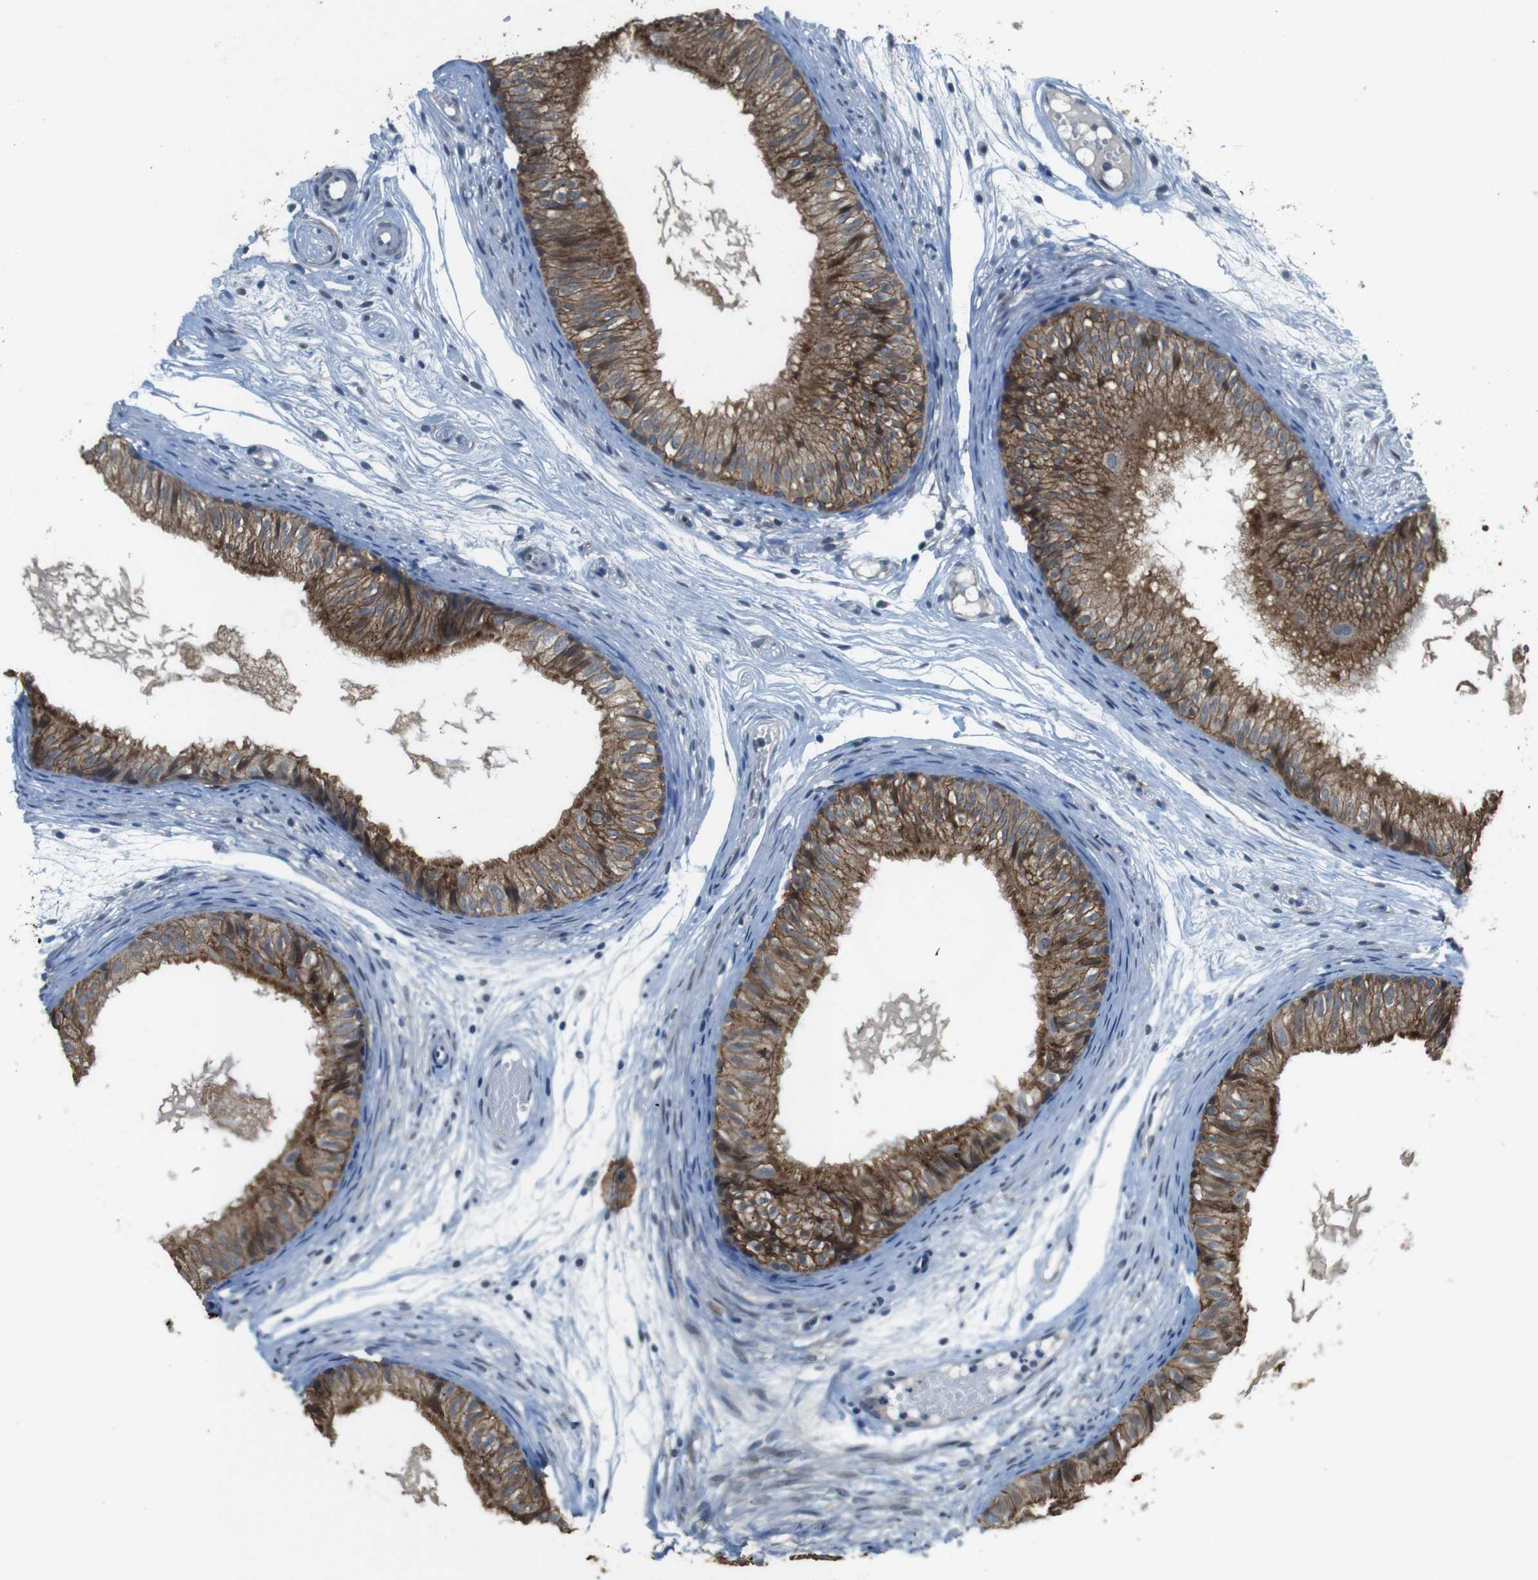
{"staining": {"intensity": "moderate", "quantity": ">75%", "location": "cytoplasmic/membranous"}, "tissue": "epididymis", "cell_type": "Glandular cells", "image_type": "normal", "snomed": [{"axis": "morphology", "description": "Normal tissue, NOS"}, {"axis": "morphology", "description": "Atrophy, NOS"}, {"axis": "topography", "description": "Testis"}, {"axis": "topography", "description": "Epididymis"}], "caption": "DAB immunohistochemical staining of normal human epididymis demonstrates moderate cytoplasmic/membranous protein expression in about >75% of glandular cells.", "gene": "CLDN7", "patient": {"sex": "male", "age": 18}}